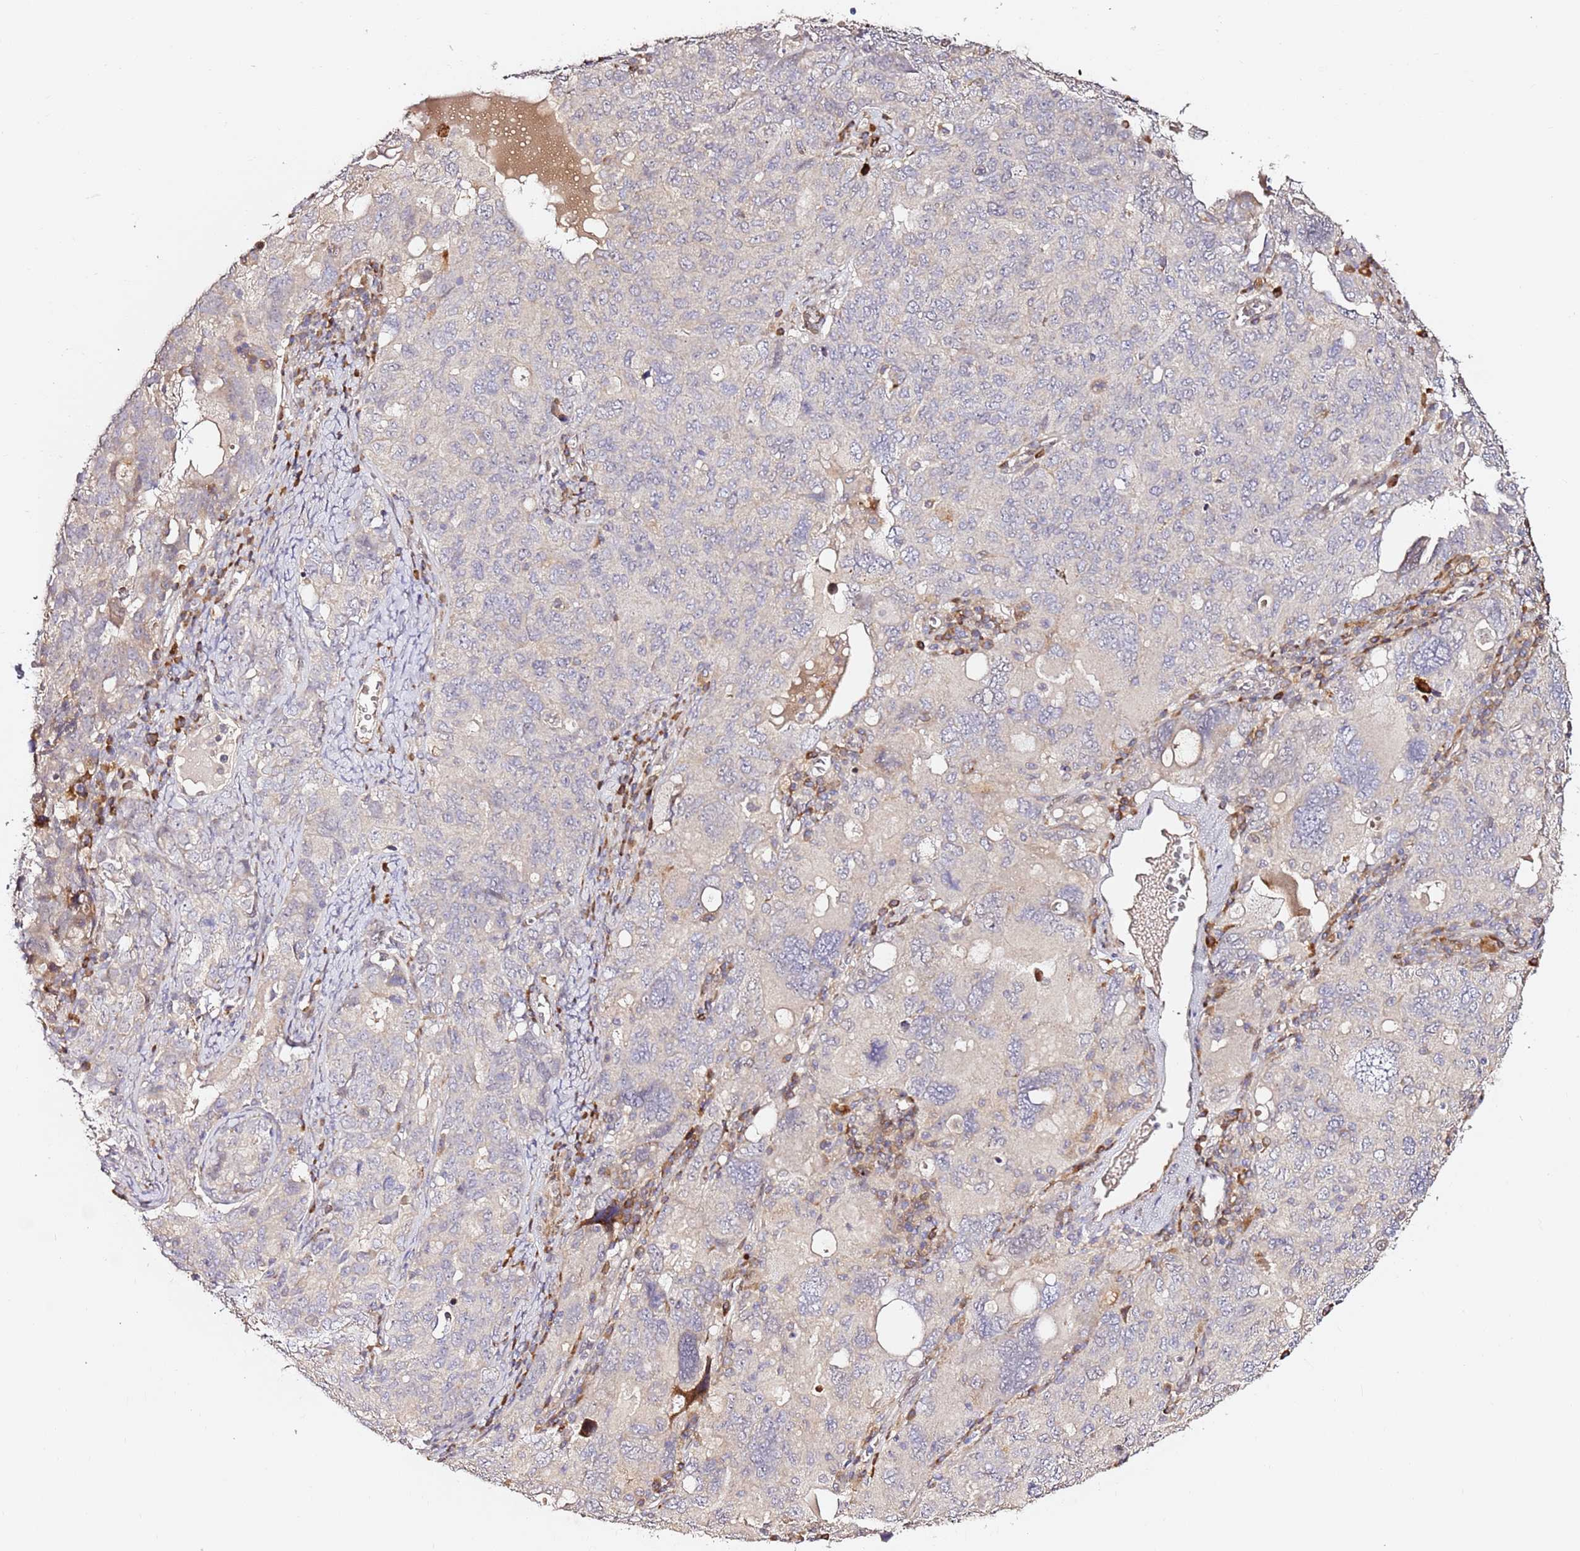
{"staining": {"intensity": "negative", "quantity": "none", "location": "none"}, "tissue": "ovarian cancer", "cell_type": "Tumor cells", "image_type": "cancer", "snomed": [{"axis": "morphology", "description": "Carcinoma, endometroid"}, {"axis": "topography", "description": "Ovary"}], "caption": "Endometroid carcinoma (ovarian) stained for a protein using IHC exhibits no staining tumor cells.", "gene": "HSD17B7", "patient": {"sex": "female", "age": 62}}